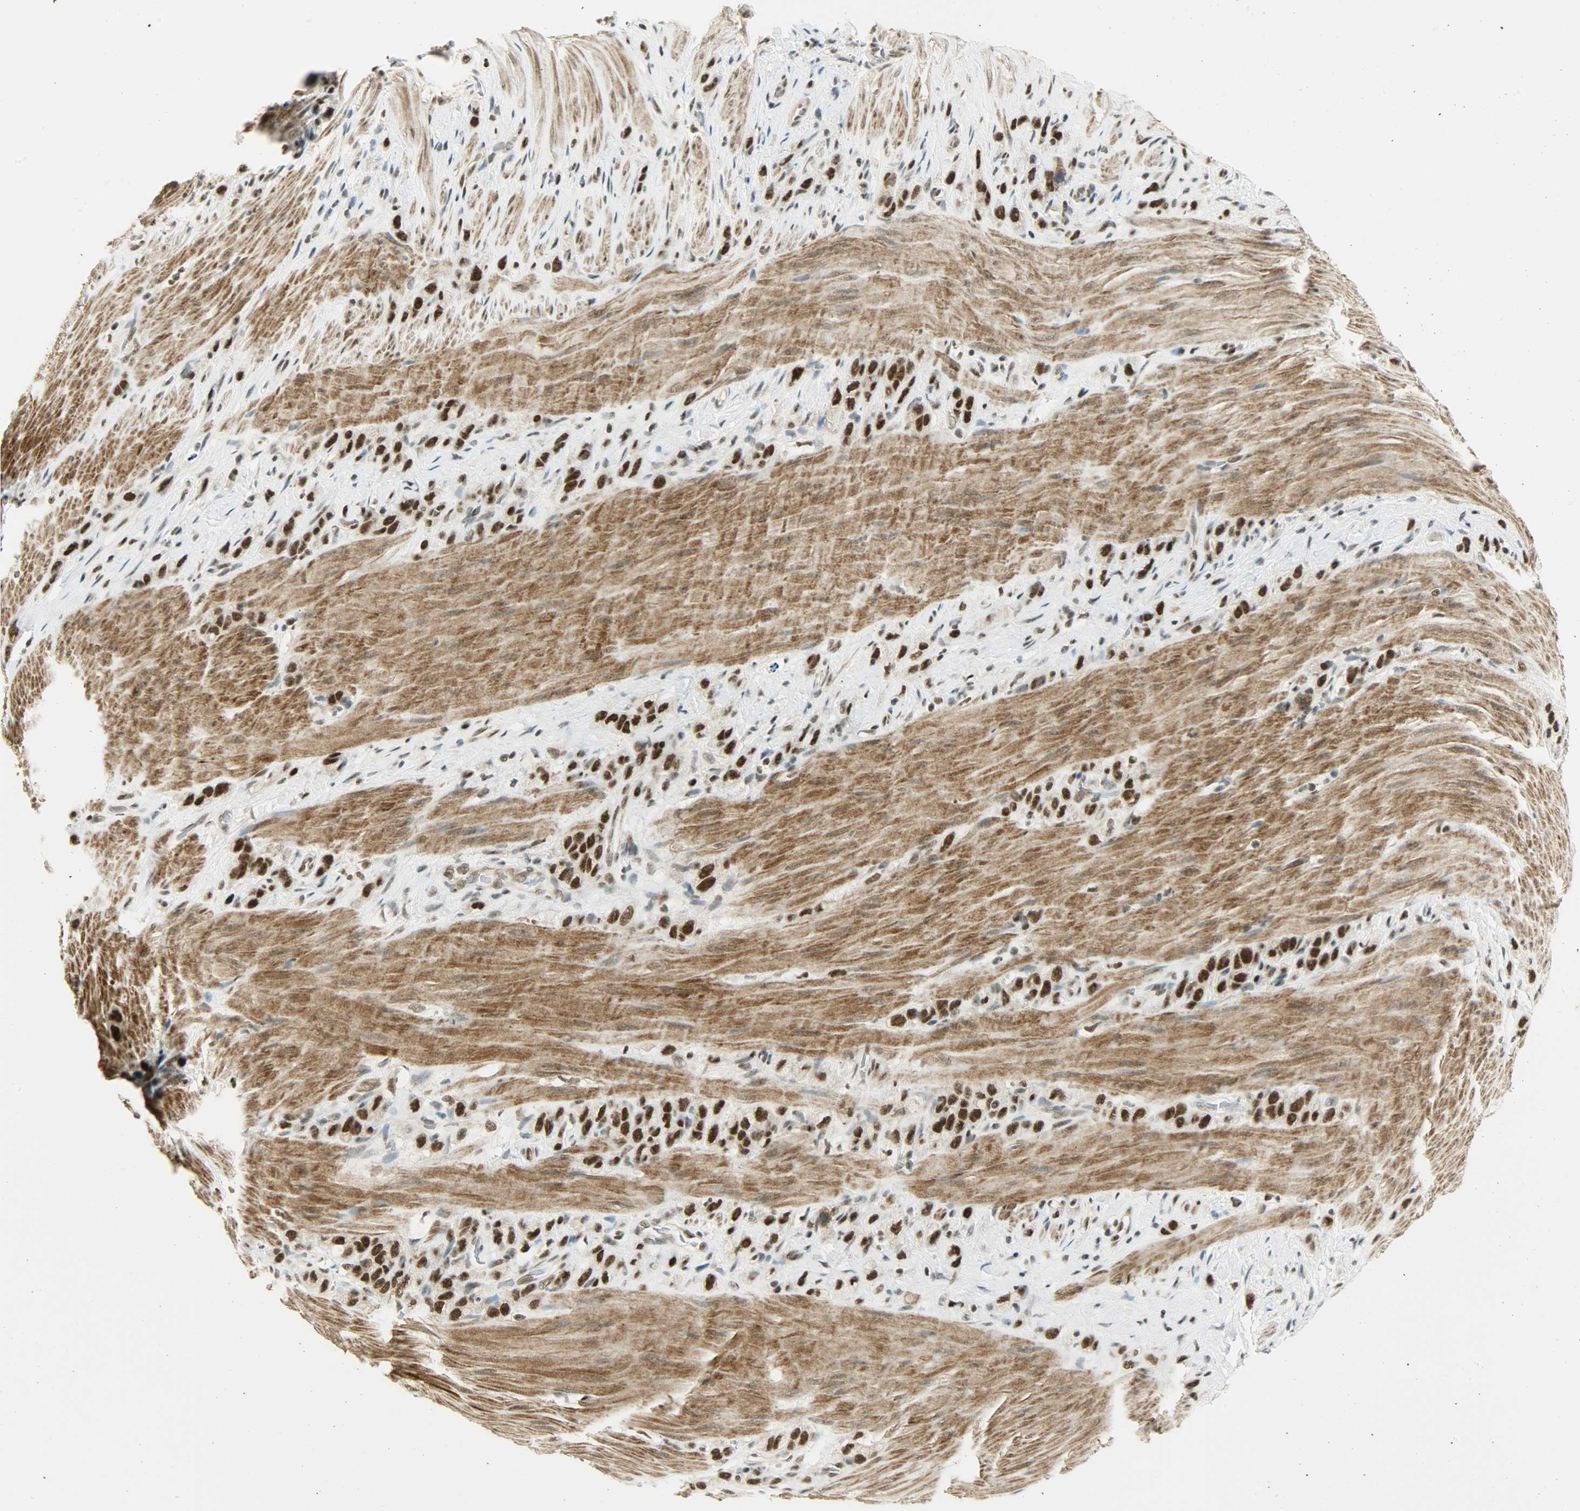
{"staining": {"intensity": "strong", "quantity": ">75%", "location": "nuclear"}, "tissue": "stomach cancer", "cell_type": "Tumor cells", "image_type": "cancer", "snomed": [{"axis": "morphology", "description": "Normal tissue, NOS"}, {"axis": "morphology", "description": "Adenocarcinoma, NOS"}, {"axis": "morphology", "description": "Adenocarcinoma, High grade"}, {"axis": "topography", "description": "Stomach, upper"}, {"axis": "topography", "description": "Stomach"}], "caption": "Protein expression by immunohistochemistry (IHC) exhibits strong nuclear positivity in about >75% of tumor cells in stomach adenocarcinoma (high-grade).", "gene": "SUGP1", "patient": {"sex": "female", "age": 65}}